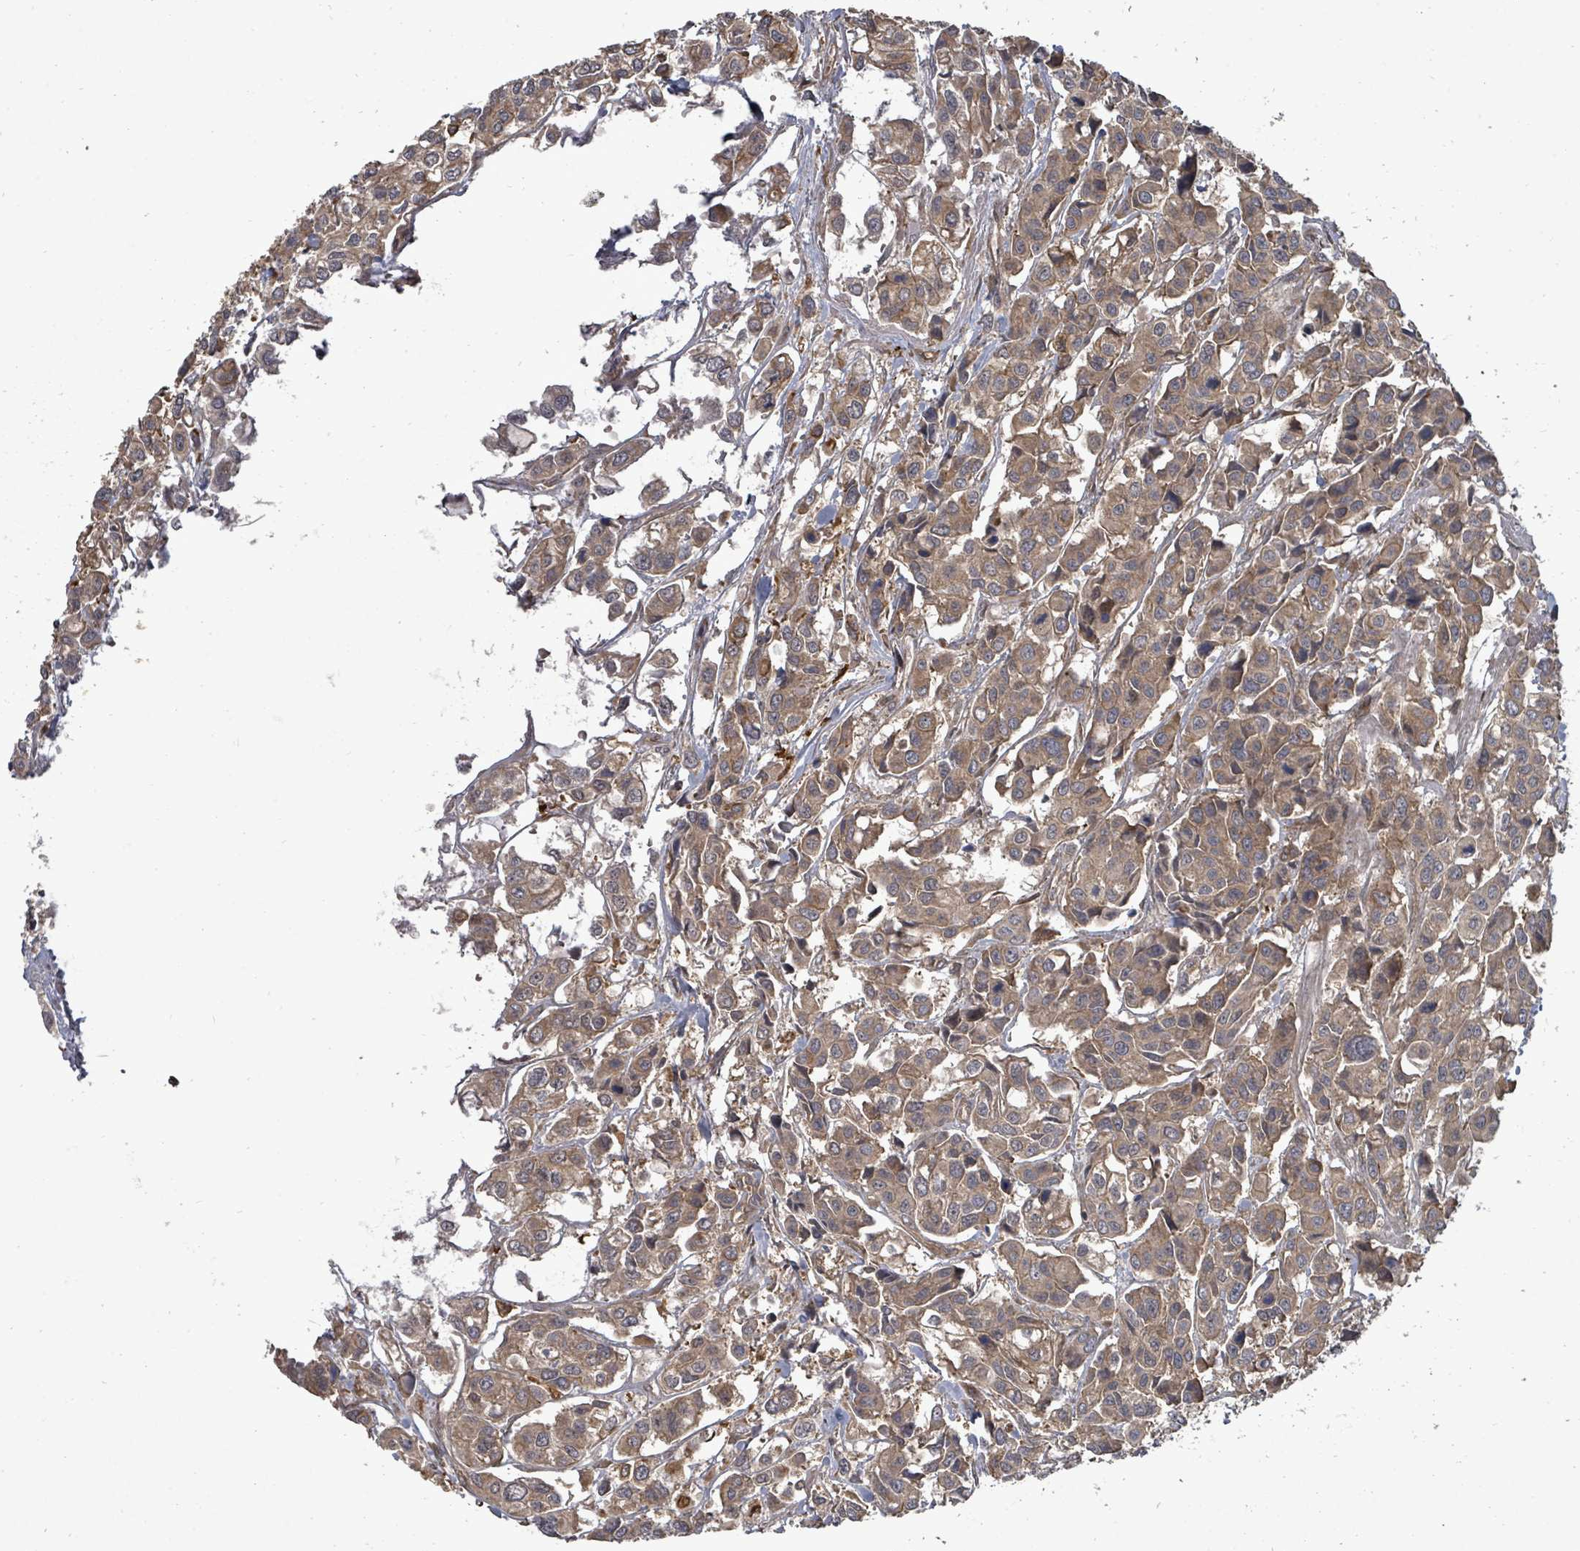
{"staining": {"intensity": "moderate", "quantity": ">75%", "location": "cytoplasmic/membranous"}, "tissue": "urothelial cancer", "cell_type": "Tumor cells", "image_type": "cancer", "snomed": [{"axis": "morphology", "description": "Urothelial carcinoma, High grade"}, {"axis": "topography", "description": "Urinary bladder"}], "caption": "Brown immunohistochemical staining in human high-grade urothelial carcinoma displays moderate cytoplasmic/membranous expression in approximately >75% of tumor cells.", "gene": "EIF3C", "patient": {"sex": "male", "age": 67}}